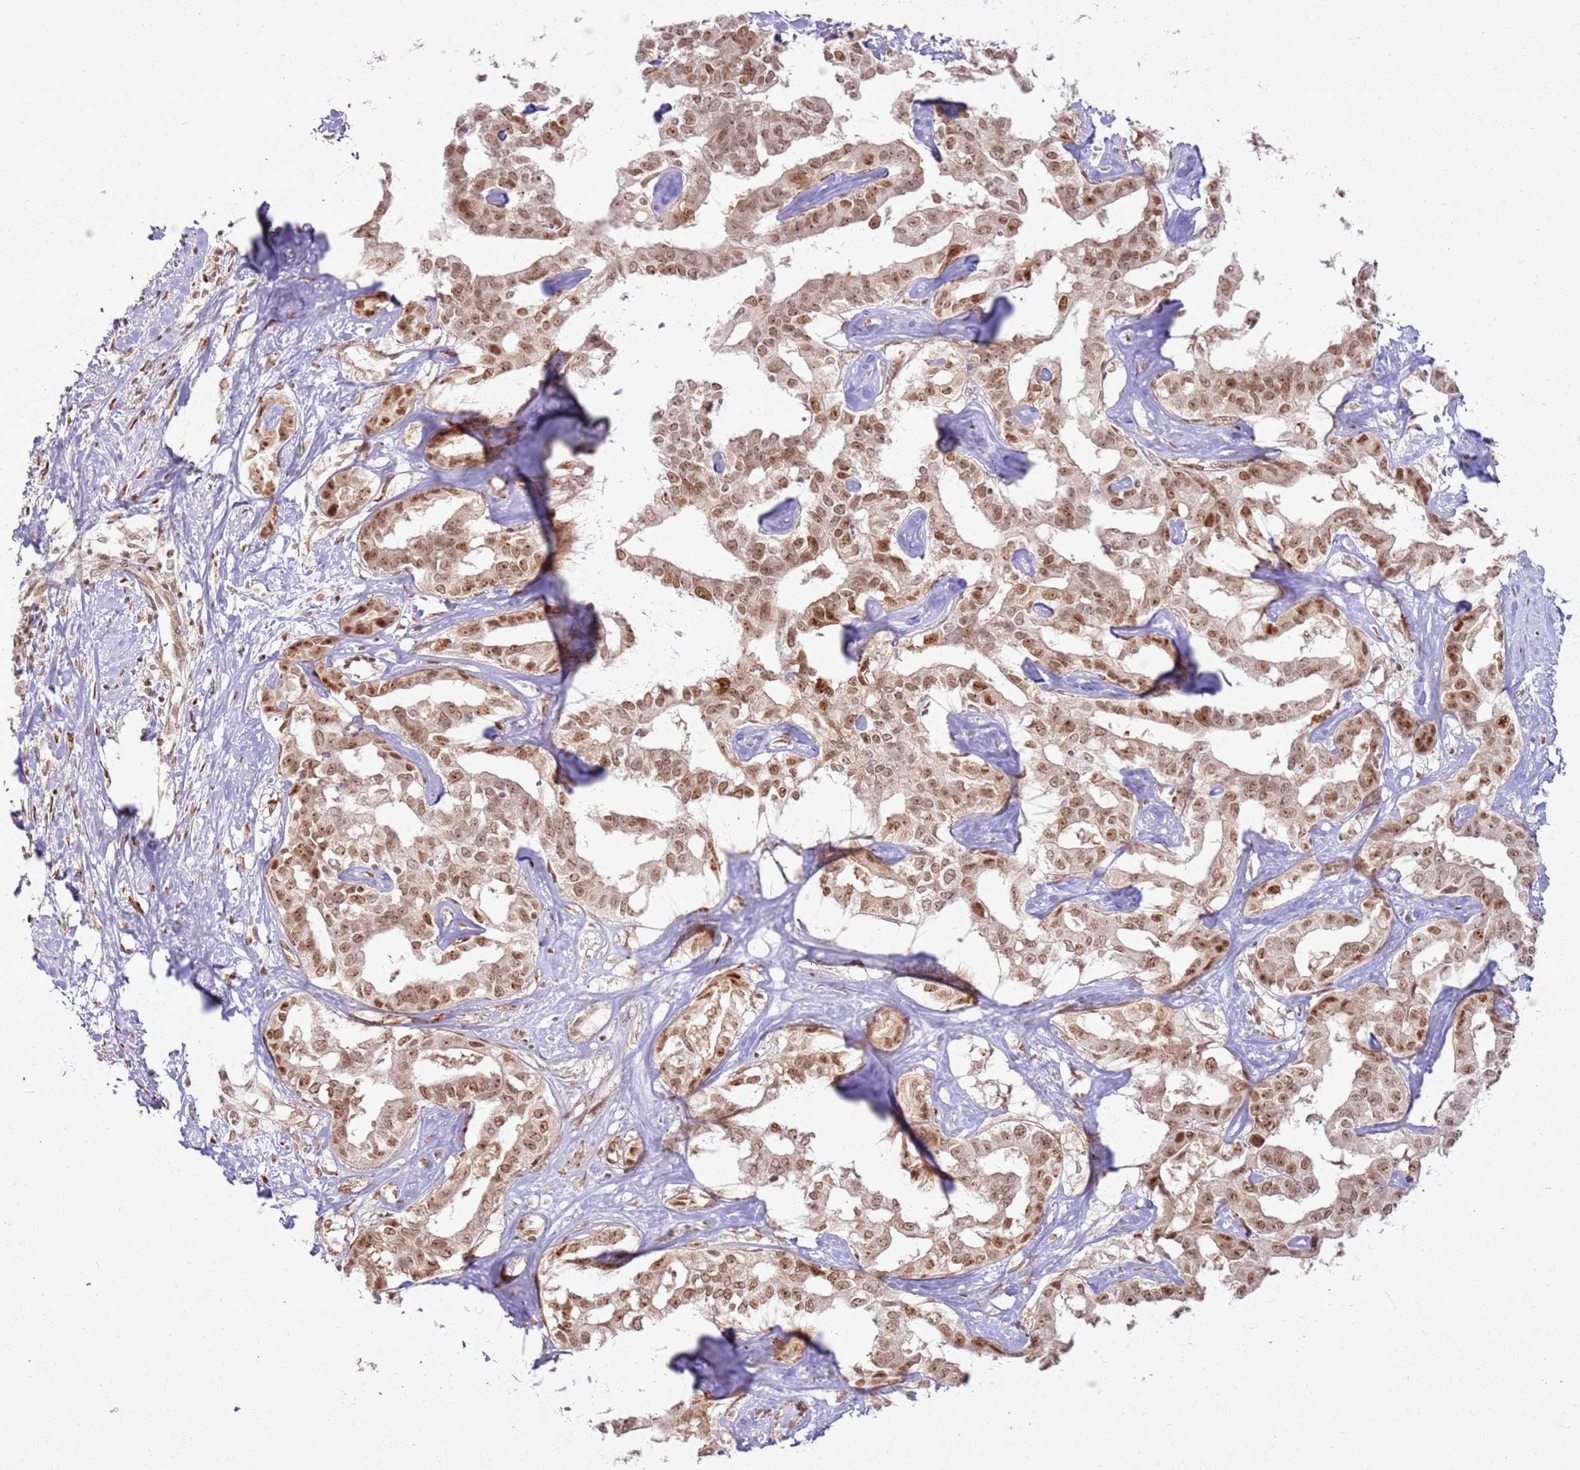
{"staining": {"intensity": "moderate", "quantity": ">75%", "location": "cytoplasmic/membranous,nuclear"}, "tissue": "liver cancer", "cell_type": "Tumor cells", "image_type": "cancer", "snomed": [{"axis": "morphology", "description": "Cholangiocarcinoma"}, {"axis": "topography", "description": "Liver"}], "caption": "Human liver cholangiocarcinoma stained with a brown dye exhibits moderate cytoplasmic/membranous and nuclear positive staining in approximately >75% of tumor cells.", "gene": "KLHL36", "patient": {"sex": "male", "age": 59}}